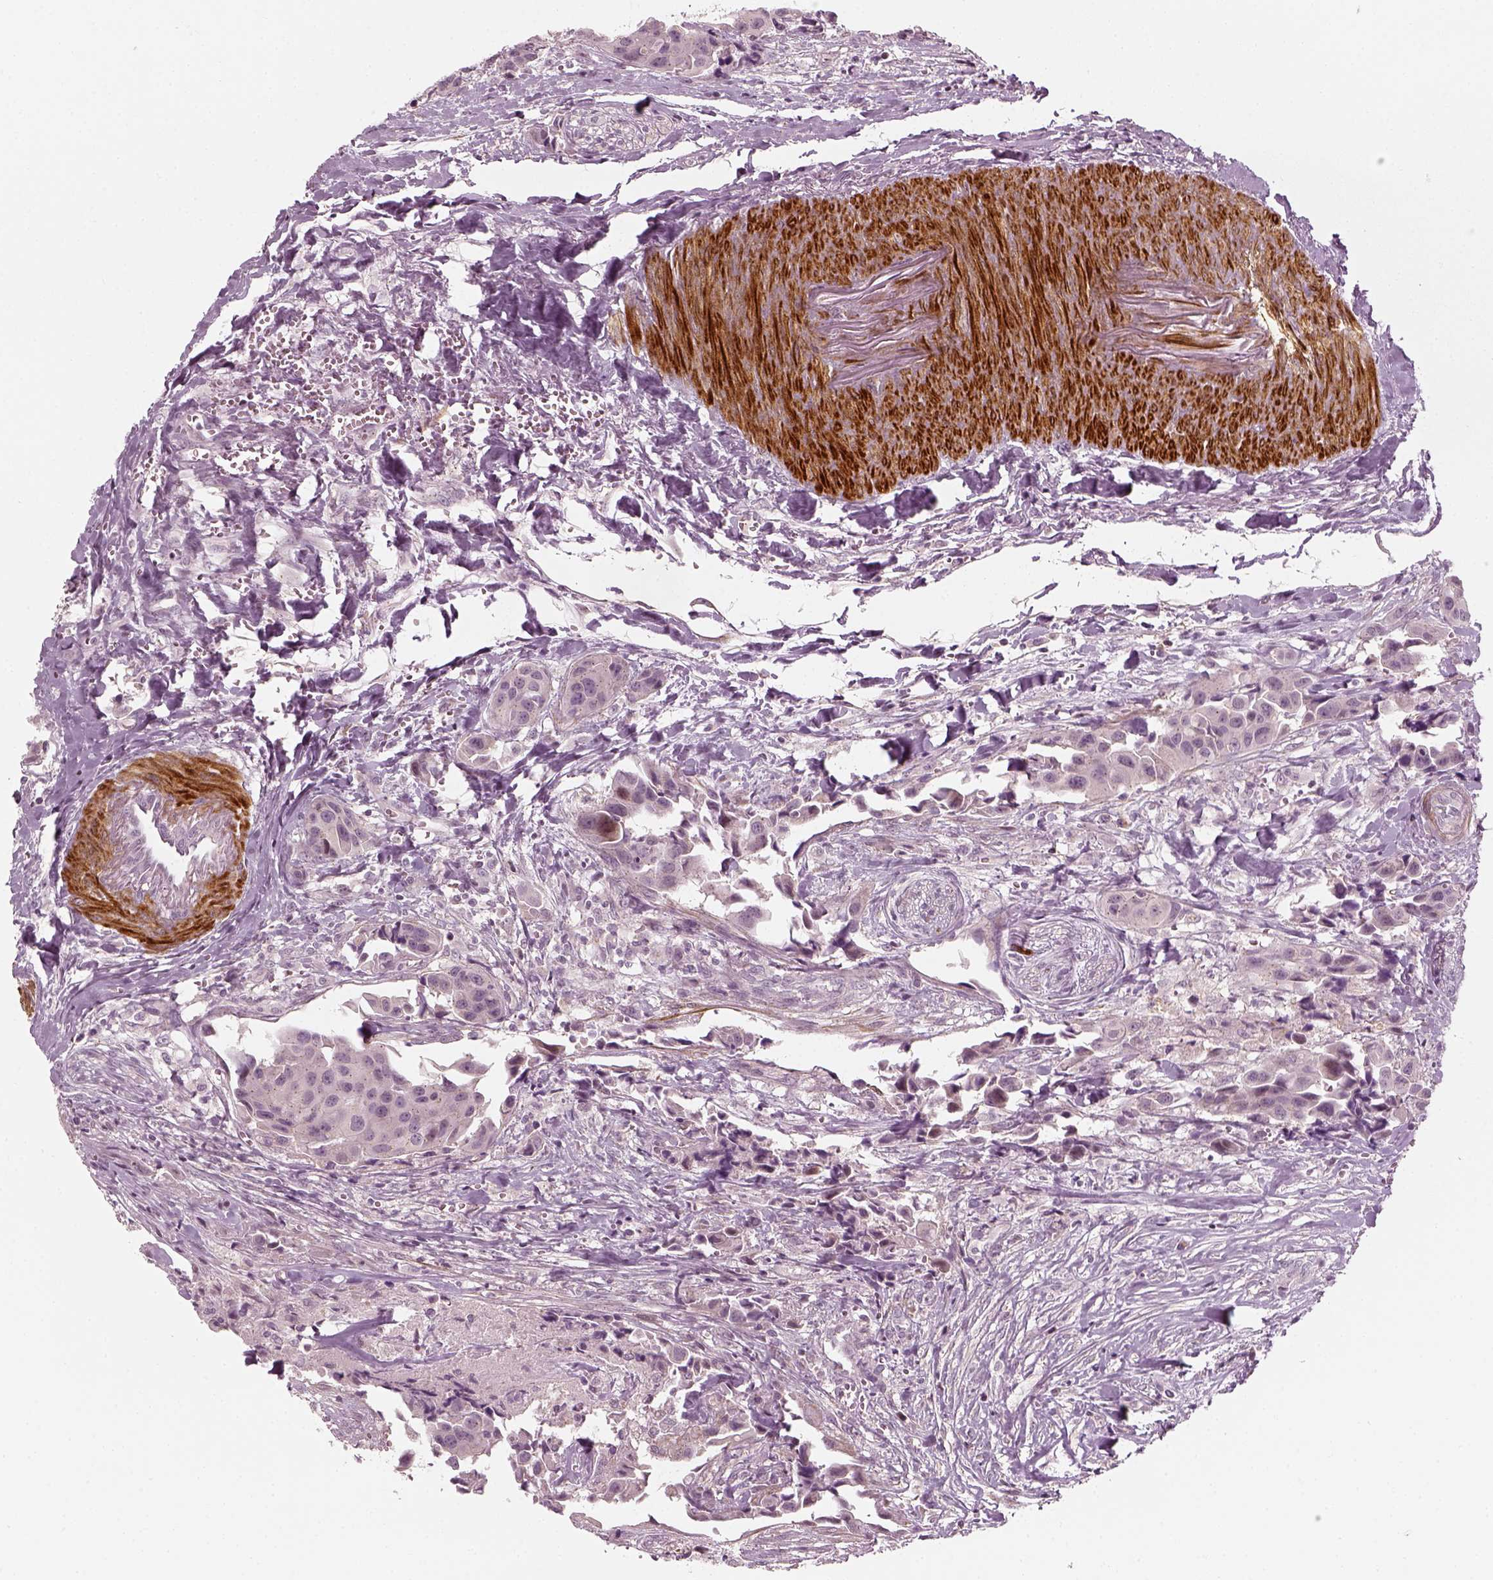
{"staining": {"intensity": "negative", "quantity": "none", "location": "none"}, "tissue": "head and neck cancer", "cell_type": "Tumor cells", "image_type": "cancer", "snomed": [{"axis": "morphology", "description": "Adenocarcinoma, NOS"}, {"axis": "topography", "description": "Head-Neck"}], "caption": "Protein analysis of head and neck cancer (adenocarcinoma) exhibits no significant positivity in tumor cells. (Brightfield microscopy of DAB (3,3'-diaminobenzidine) immunohistochemistry at high magnification).", "gene": "MLIP", "patient": {"sex": "male", "age": 76}}